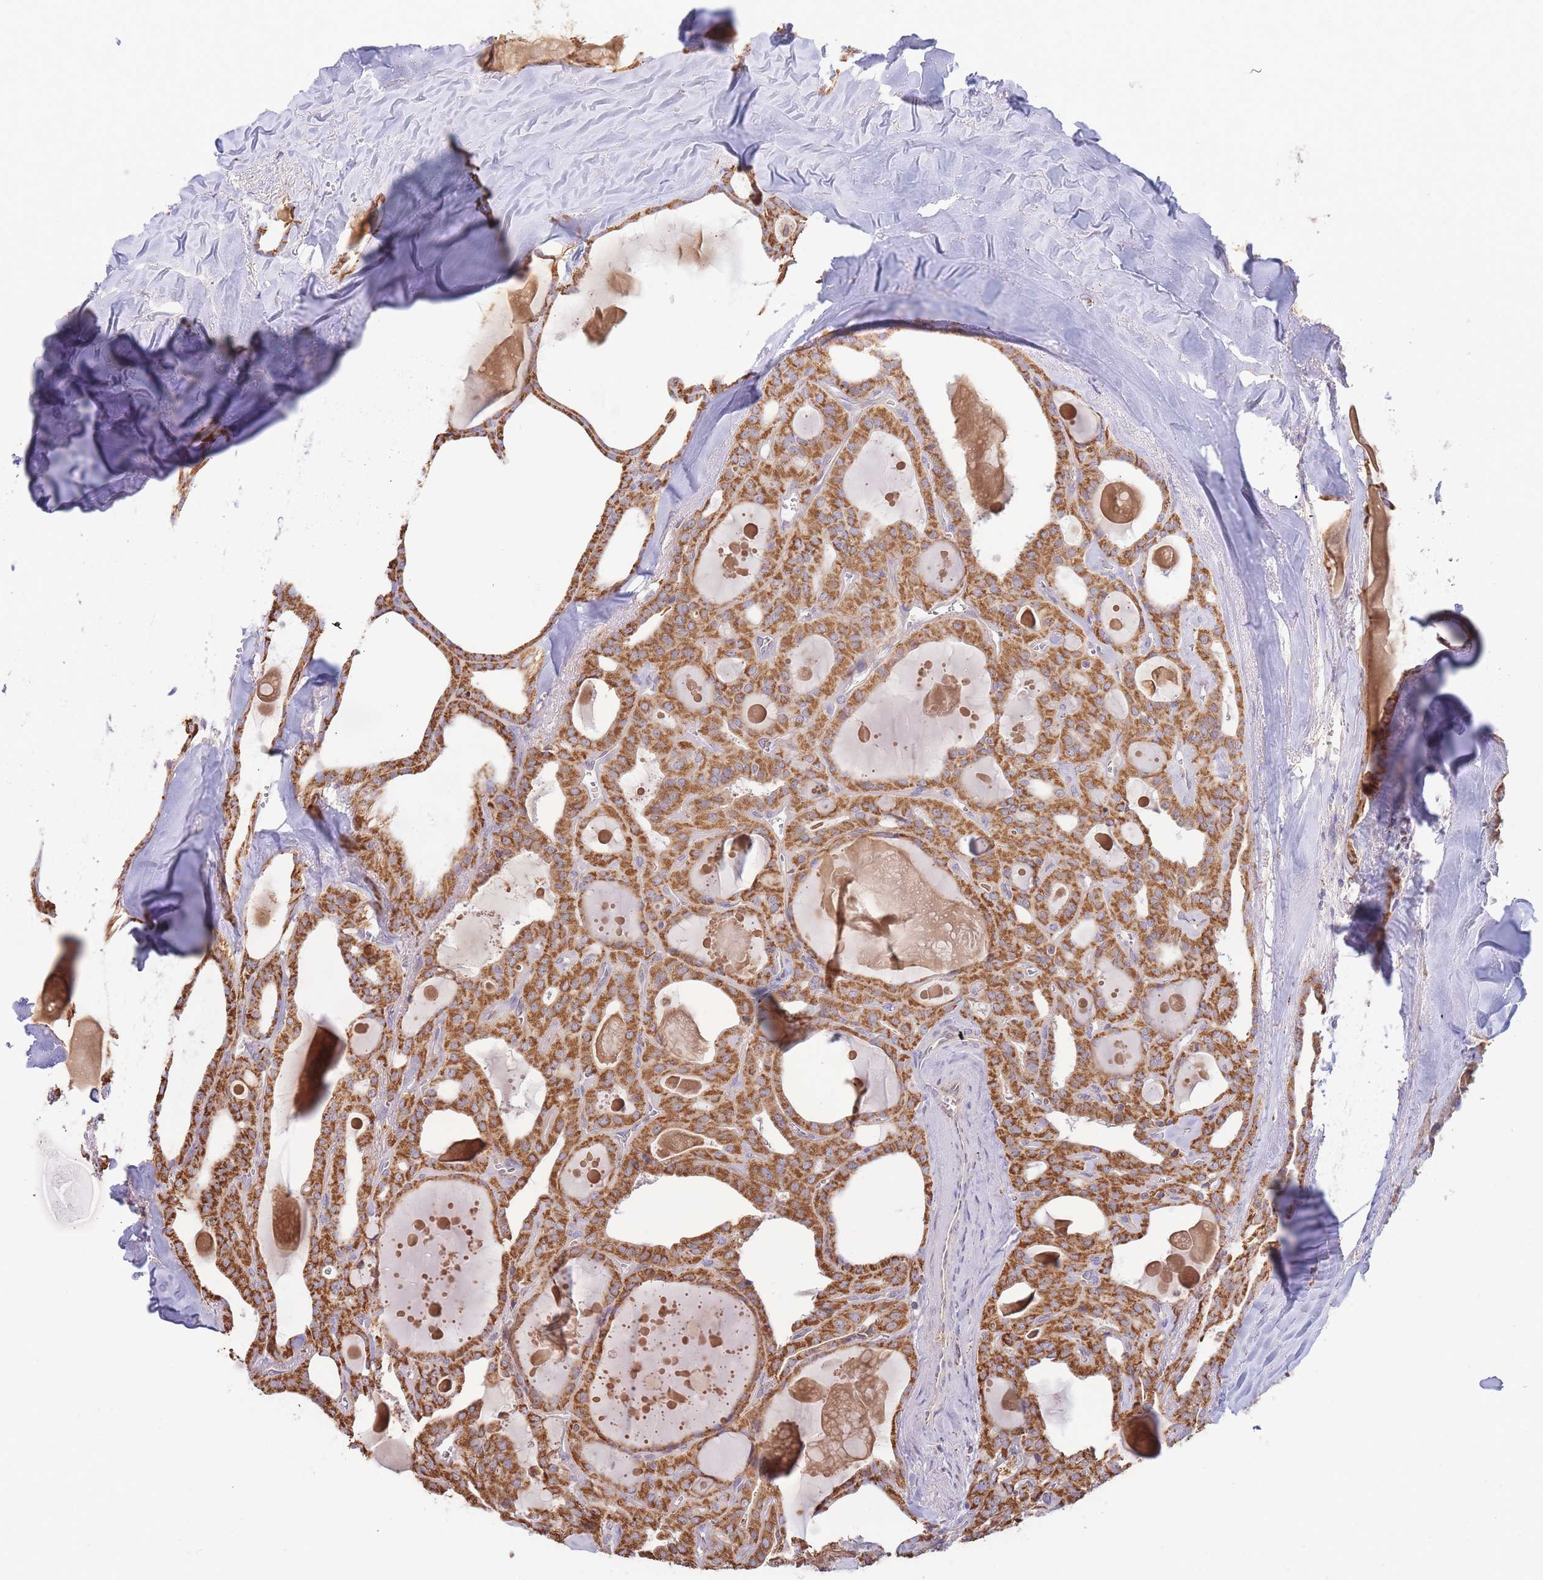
{"staining": {"intensity": "strong", "quantity": ">75%", "location": "cytoplasmic/membranous"}, "tissue": "thyroid cancer", "cell_type": "Tumor cells", "image_type": "cancer", "snomed": [{"axis": "morphology", "description": "Papillary adenocarcinoma, NOS"}, {"axis": "topography", "description": "Thyroid gland"}], "caption": "This is an image of immunohistochemistry (IHC) staining of thyroid cancer, which shows strong expression in the cytoplasmic/membranous of tumor cells.", "gene": "MRPL17", "patient": {"sex": "male", "age": 52}}